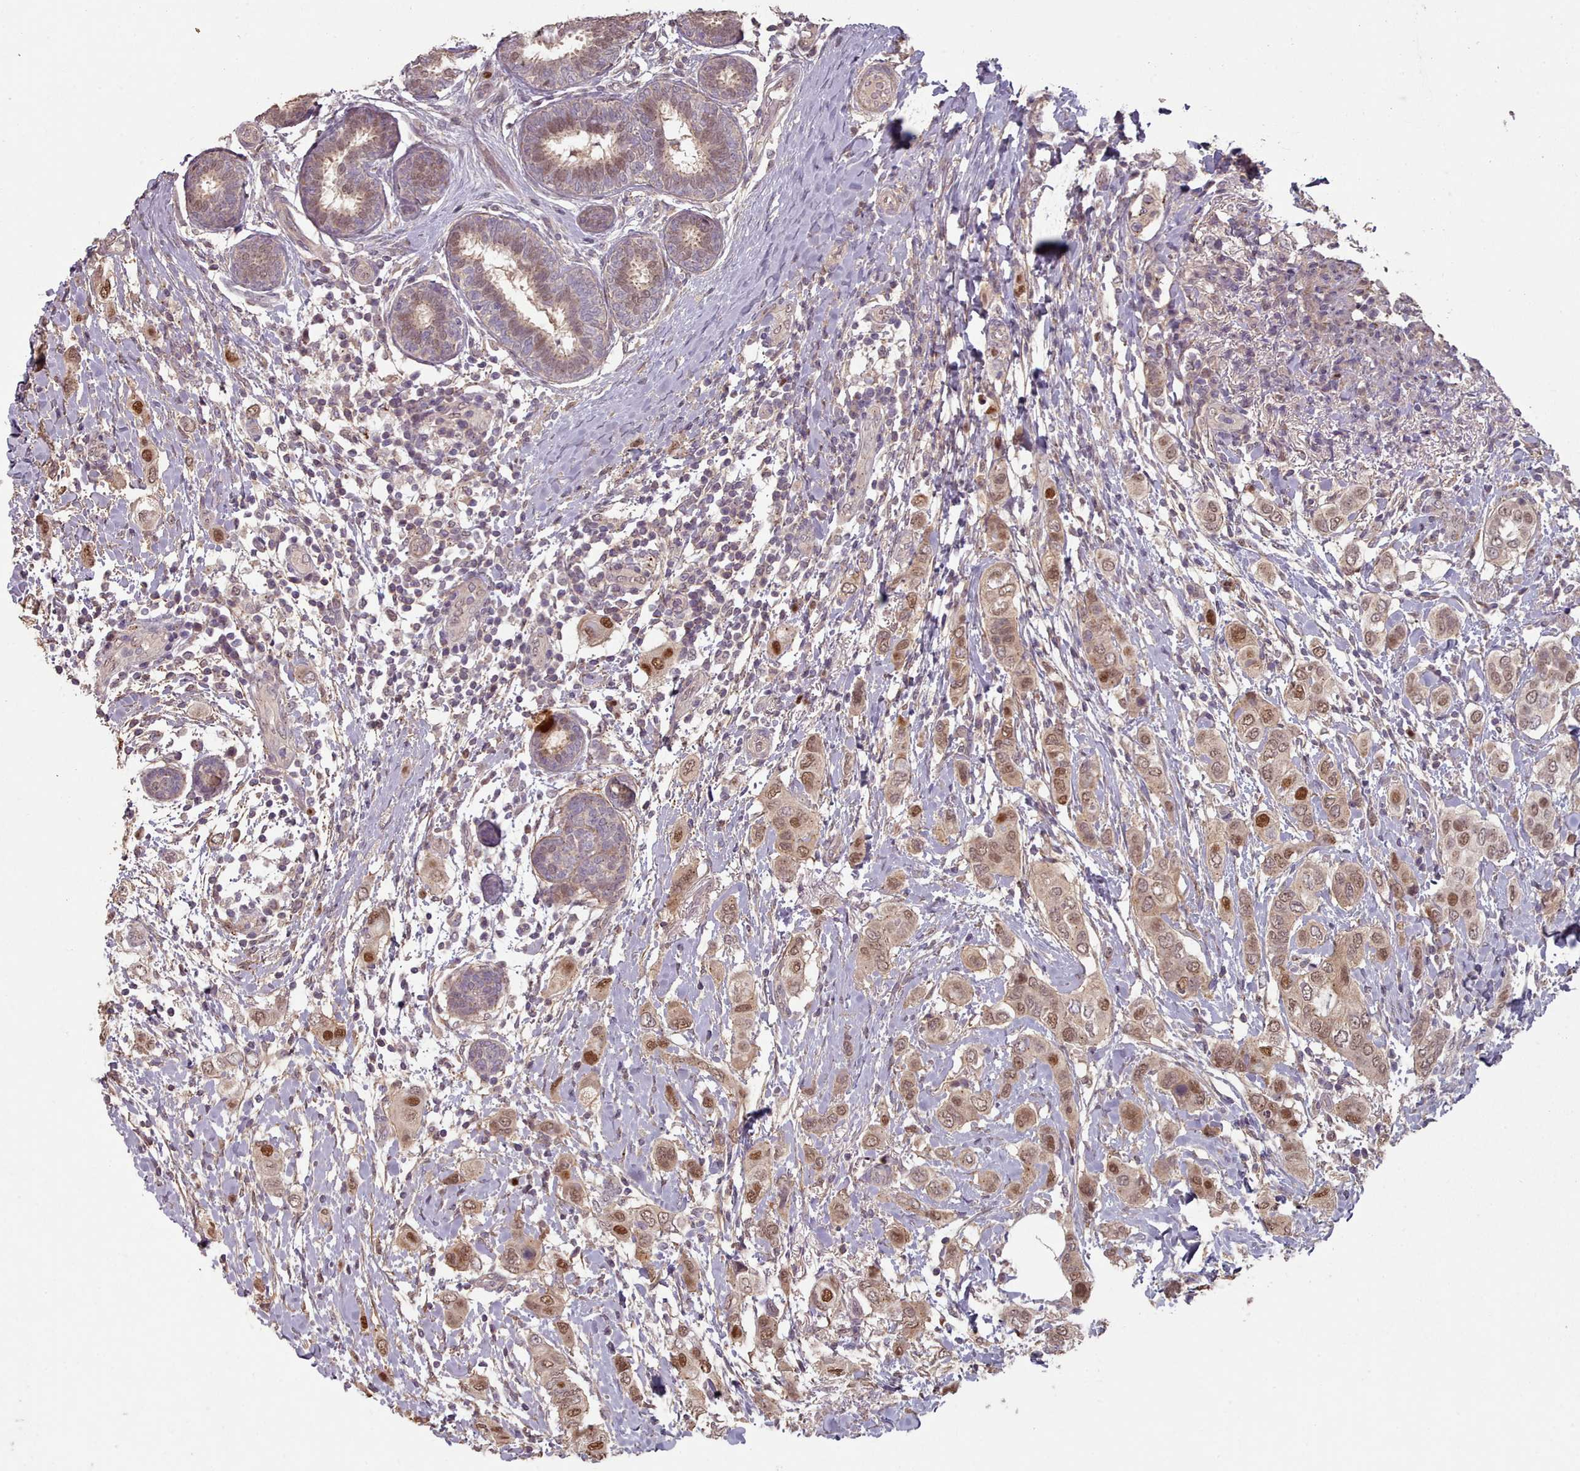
{"staining": {"intensity": "moderate", "quantity": "25%-75%", "location": "cytoplasmic/membranous,nuclear"}, "tissue": "breast cancer", "cell_type": "Tumor cells", "image_type": "cancer", "snomed": [{"axis": "morphology", "description": "Lobular carcinoma"}, {"axis": "topography", "description": "Breast"}], "caption": "Lobular carcinoma (breast) was stained to show a protein in brown. There is medium levels of moderate cytoplasmic/membranous and nuclear positivity in about 25%-75% of tumor cells. (DAB (3,3'-diaminobenzidine) IHC with brightfield microscopy, high magnification).", "gene": "ERCC6L", "patient": {"sex": "female", "age": 51}}